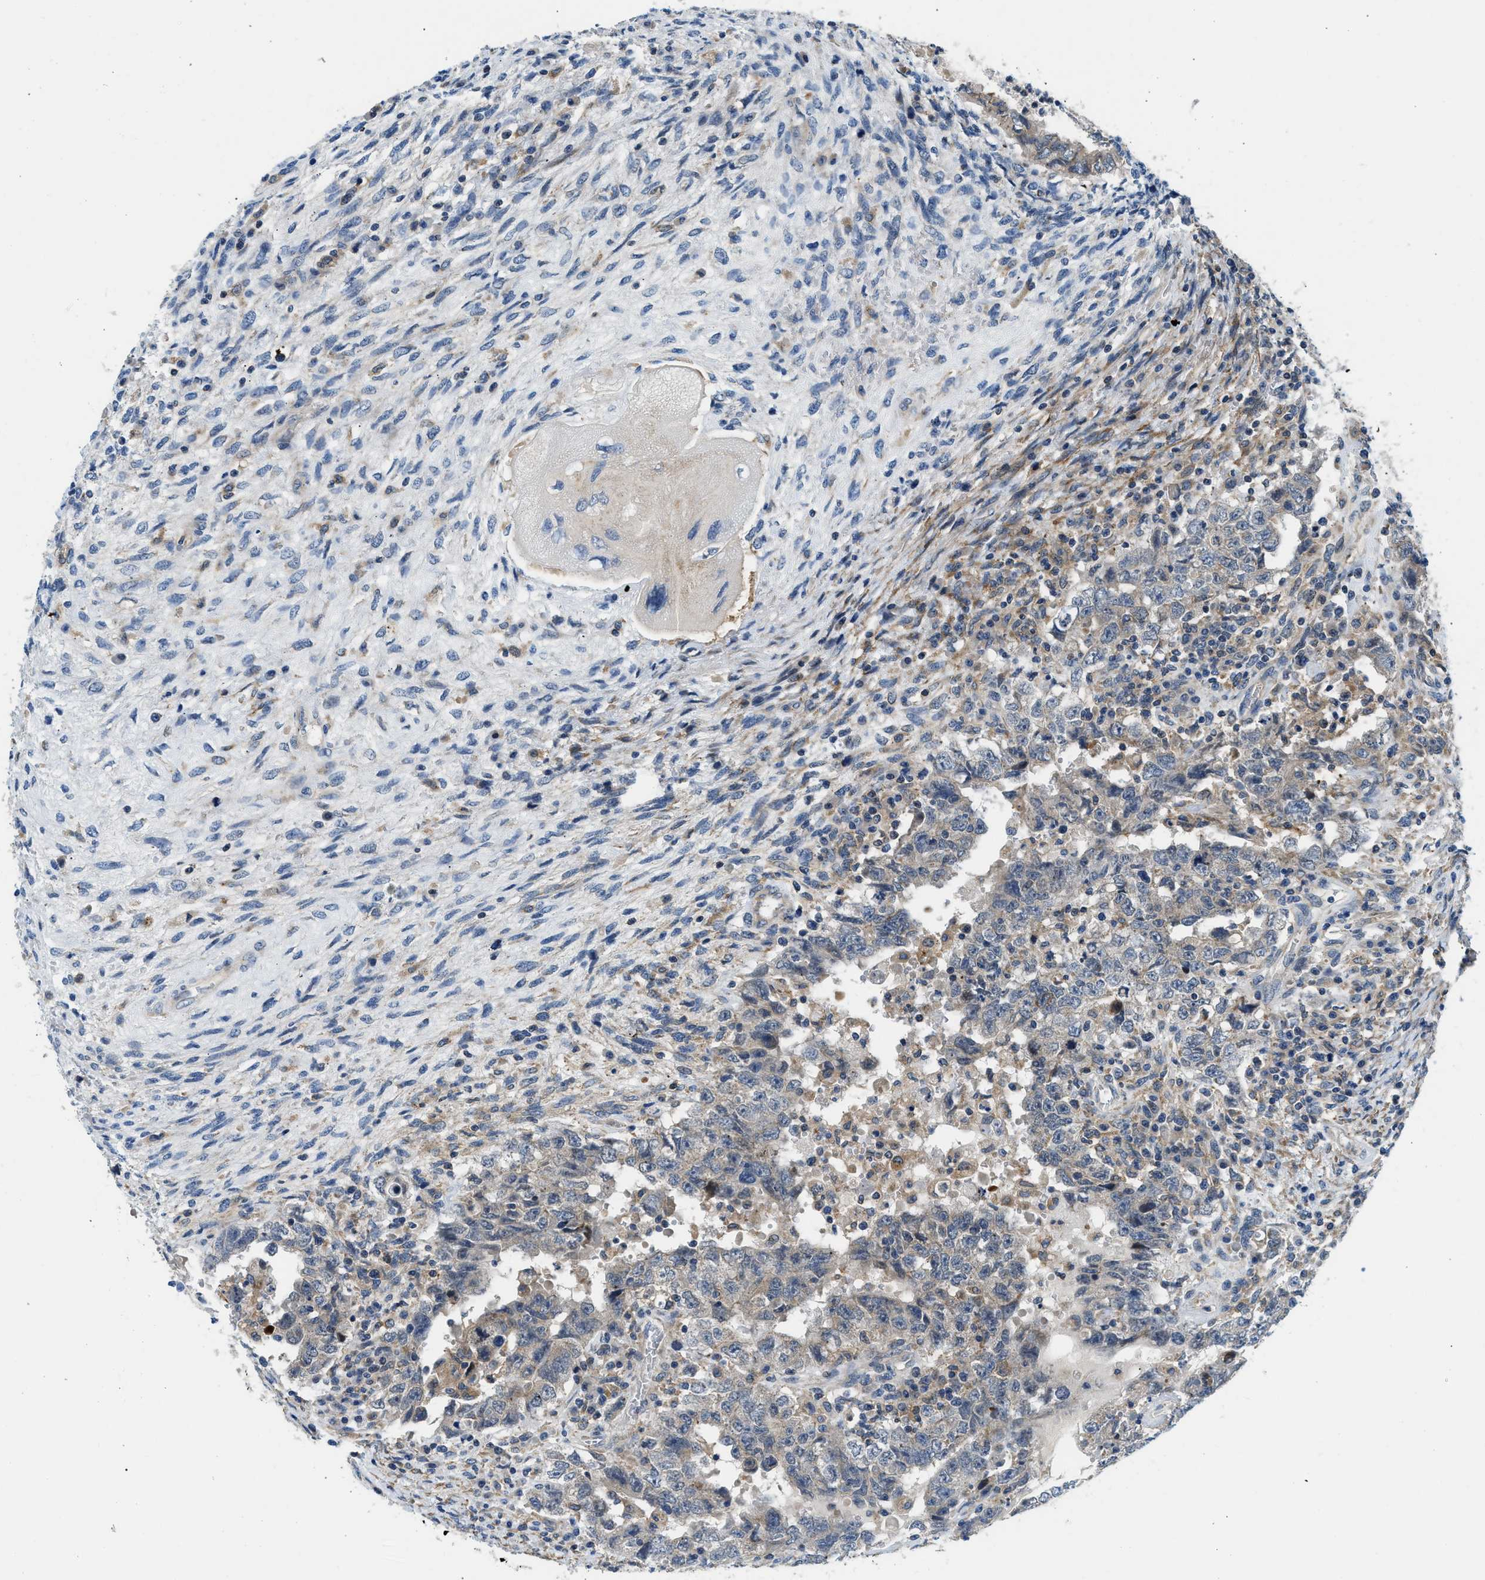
{"staining": {"intensity": "weak", "quantity": "<25%", "location": "cytoplasmic/membranous"}, "tissue": "testis cancer", "cell_type": "Tumor cells", "image_type": "cancer", "snomed": [{"axis": "morphology", "description": "Carcinoma, Embryonal, NOS"}, {"axis": "topography", "description": "Testis"}], "caption": "Immunohistochemistry micrograph of neoplastic tissue: testis embryonal carcinoma stained with DAB shows no significant protein positivity in tumor cells.", "gene": "LPIN2", "patient": {"sex": "male", "age": 26}}